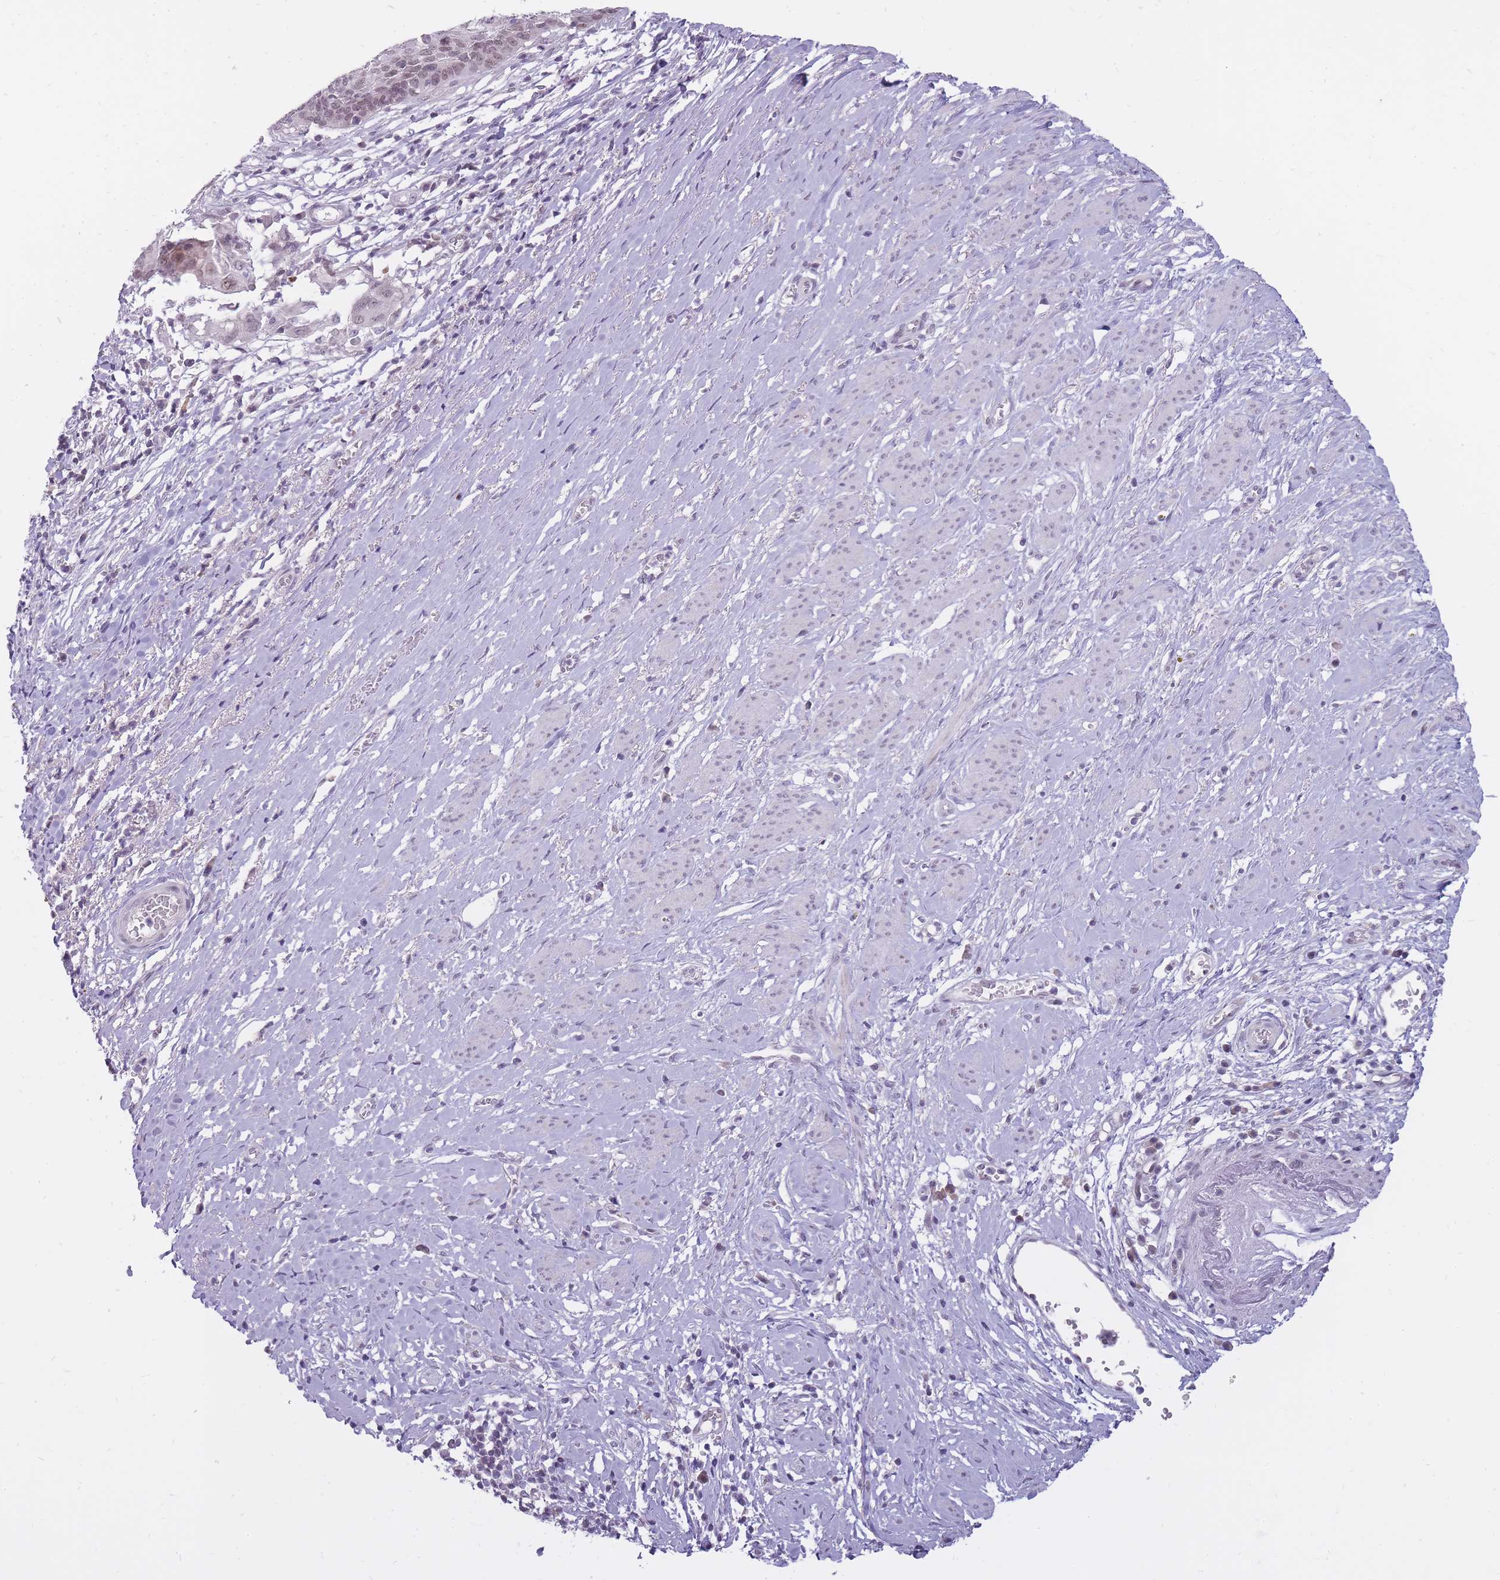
{"staining": {"intensity": "weak", "quantity": "25%-75%", "location": "nuclear"}, "tissue": "cervical cancer", "cell_type": "Tumor cells", "image_type": "cancer", "snomed": [{"axis": "morphology", "description": "Squamous cell carcinoma, NOS"}, {"axis": "topography", "description": "Cervix"}], "caption": "Immunohistochemical staining of human cervical cancer displays low levels of weak nuclear staining in about 25%-75% of tumor cells. (Brightfield microscopy of DAB IHC at high magnification).", "gene": "POMZP3", "patient": {"sex": "female", "age": 39}}